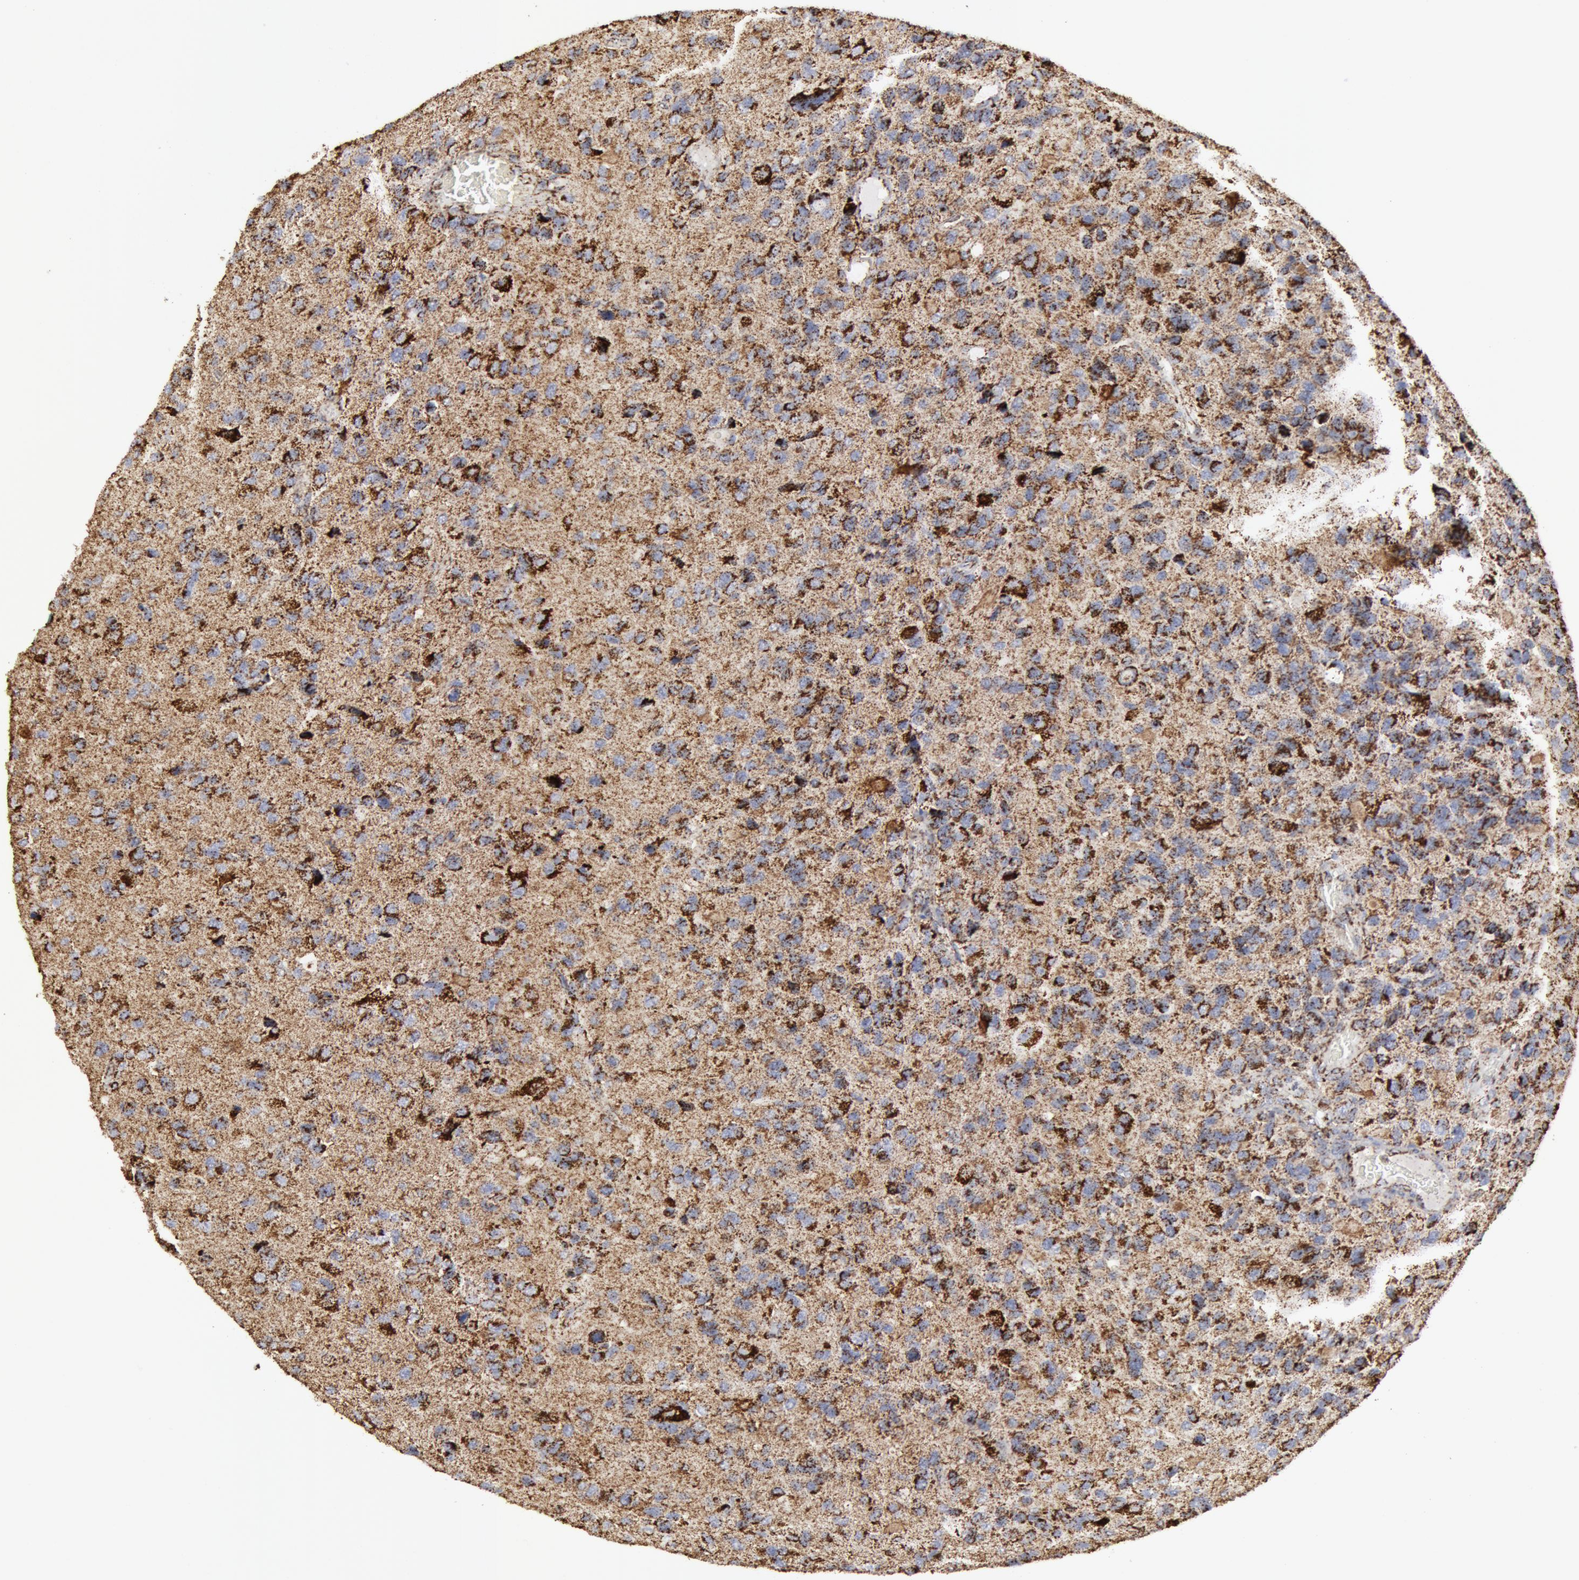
{"staining": {"intensity": "strong", "quantity": "25%-75%", "location": "cytoplasmic/membranous"}, "tissue": "glioma", "cell_type": "Tumor cells", "image_type": "cancer", "snomed": [{"axis": "morphology", "description": "Glioma, malignant, High grade"}, {"axis": "topography", "description": "Brain"}], "caption": "A high-resolution image shows immunohistochemistry (IHC) staining of glioma, which exhibits strong cytoplasmic/membranous positivity in approximately 25%-75% of tumor cells.", "gene": "ATP5F1B", "patient": {"sex": "male", "age": 77}}